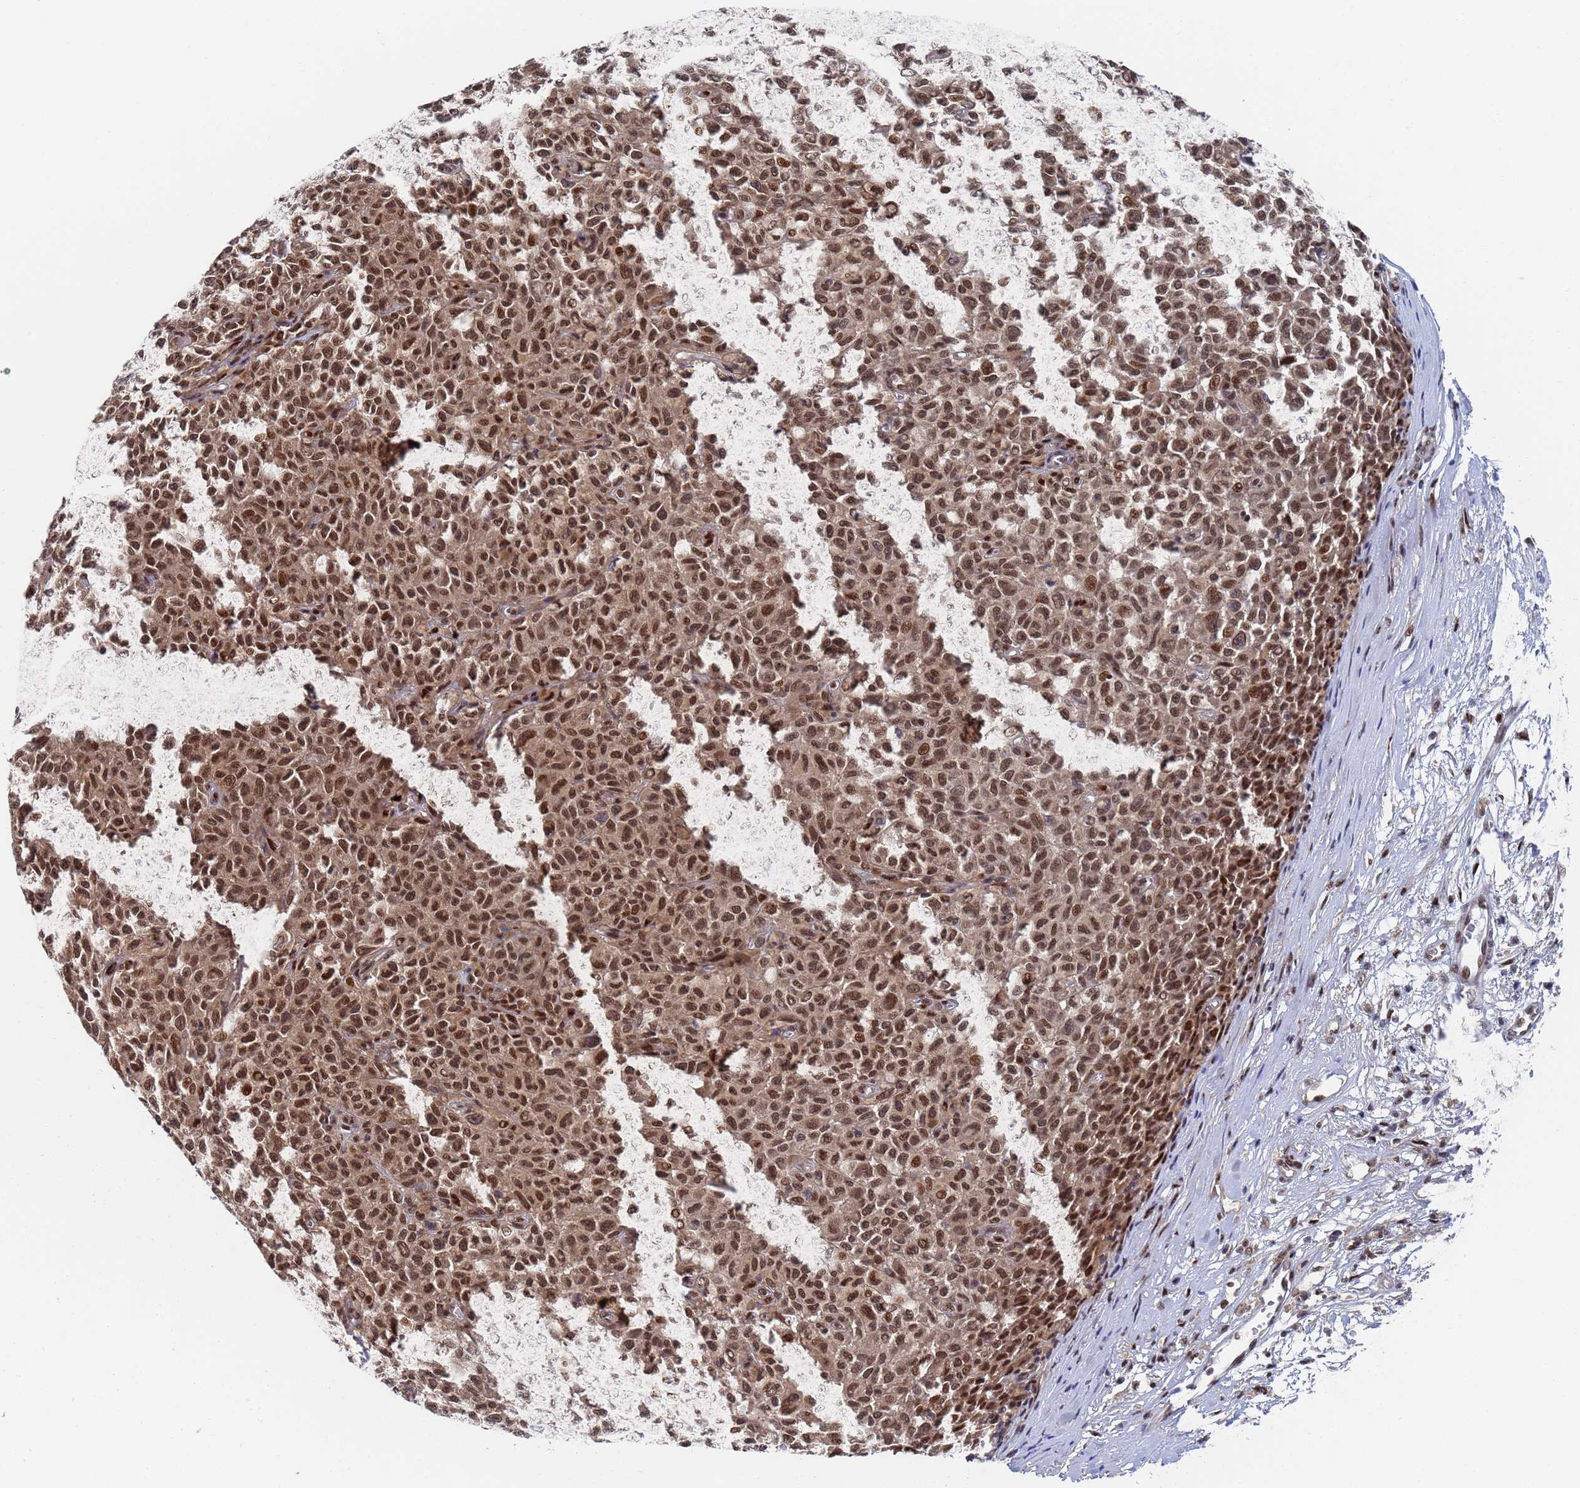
{"staining": {"intensity": "moderate", "quantity": ">75%", "location": "nuclear"}, "tissue": "melanoma", "cell_type": "Tumor cells", "image_type": "cancer", "snomed": [{"axis": "morphology", "description": "Malignant melanoma, NOS"}, {"axis": "topography", "description": "Skin"}], "caption": "Moderate nuclear staining for a protein is seen in about >75% of tumor cells of melanoma using immunohistochemistry (IHC).", "gene": "AP5Z1", "patient": {"sex": "female", "age": 82}}